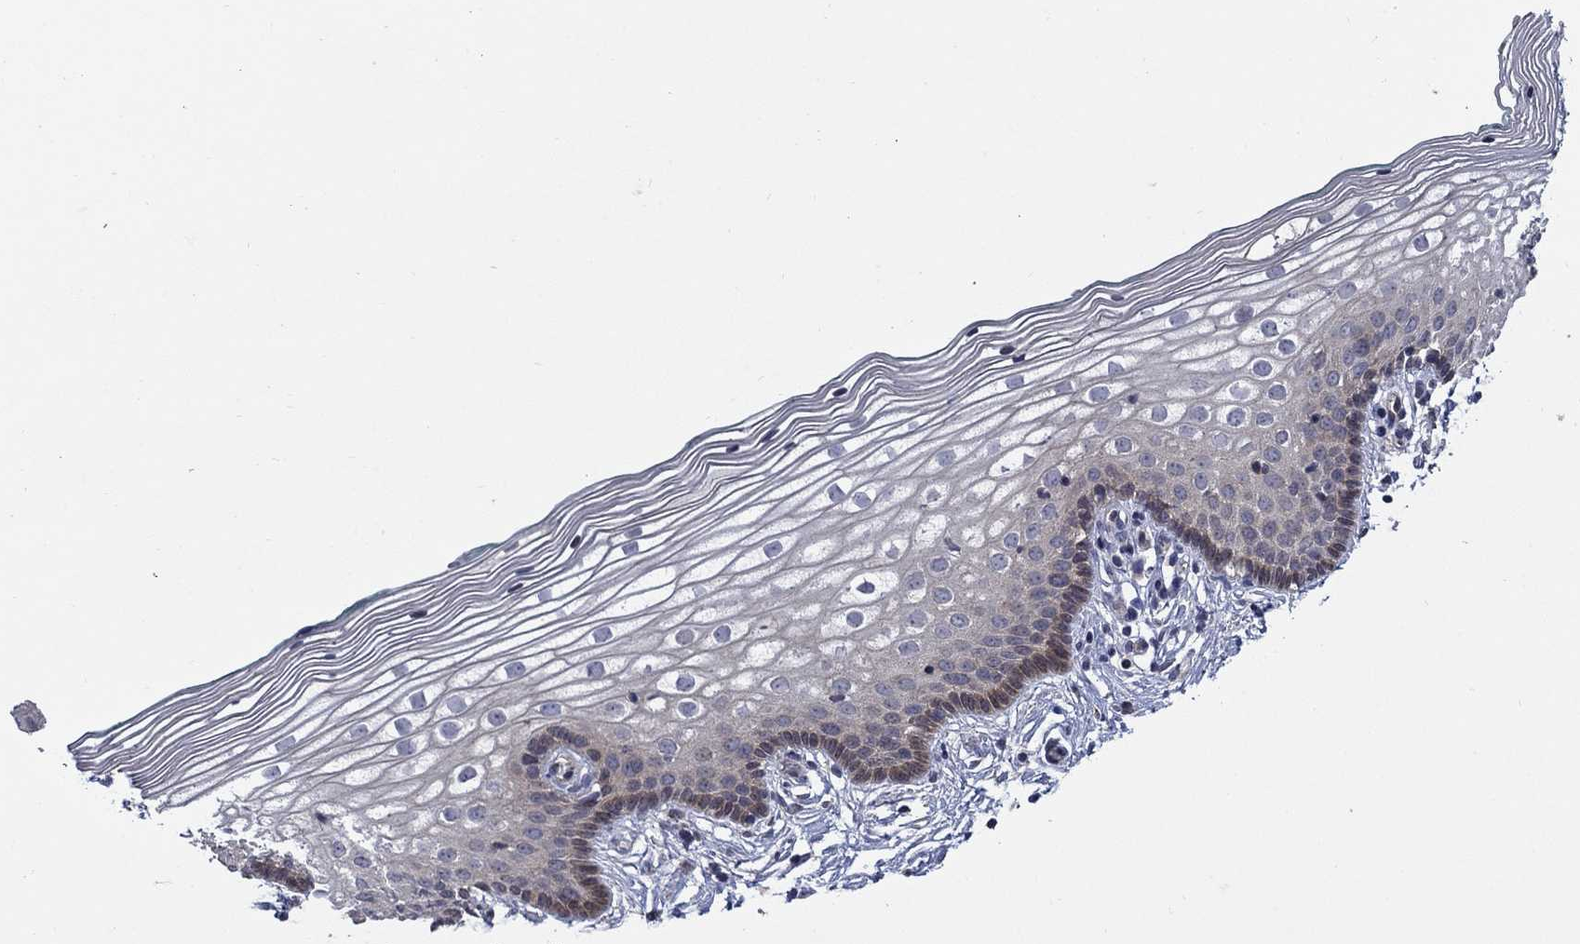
{"staining": {"intensity": "weak", "quantity": "25%-75%", "location": "cytoplasmic/membranous"}, "tissue": "vagina", "cell_type": "Squamous epithelial cells", "image_type": "normal", "snomed": [{"axis": "morphology", "description": "Normal tissue, NOS"}, {"axis": "topography", "description": "Vagina"}], "caption": "Immunohistochemical staining of unremarkable human vagina exhibits weak cytoplasmic/membranous protein staining in about 25%-75% of squamous epithelial cells.", "gene": "PDZD2", "patient": {"sex": "female", "age": 36}}